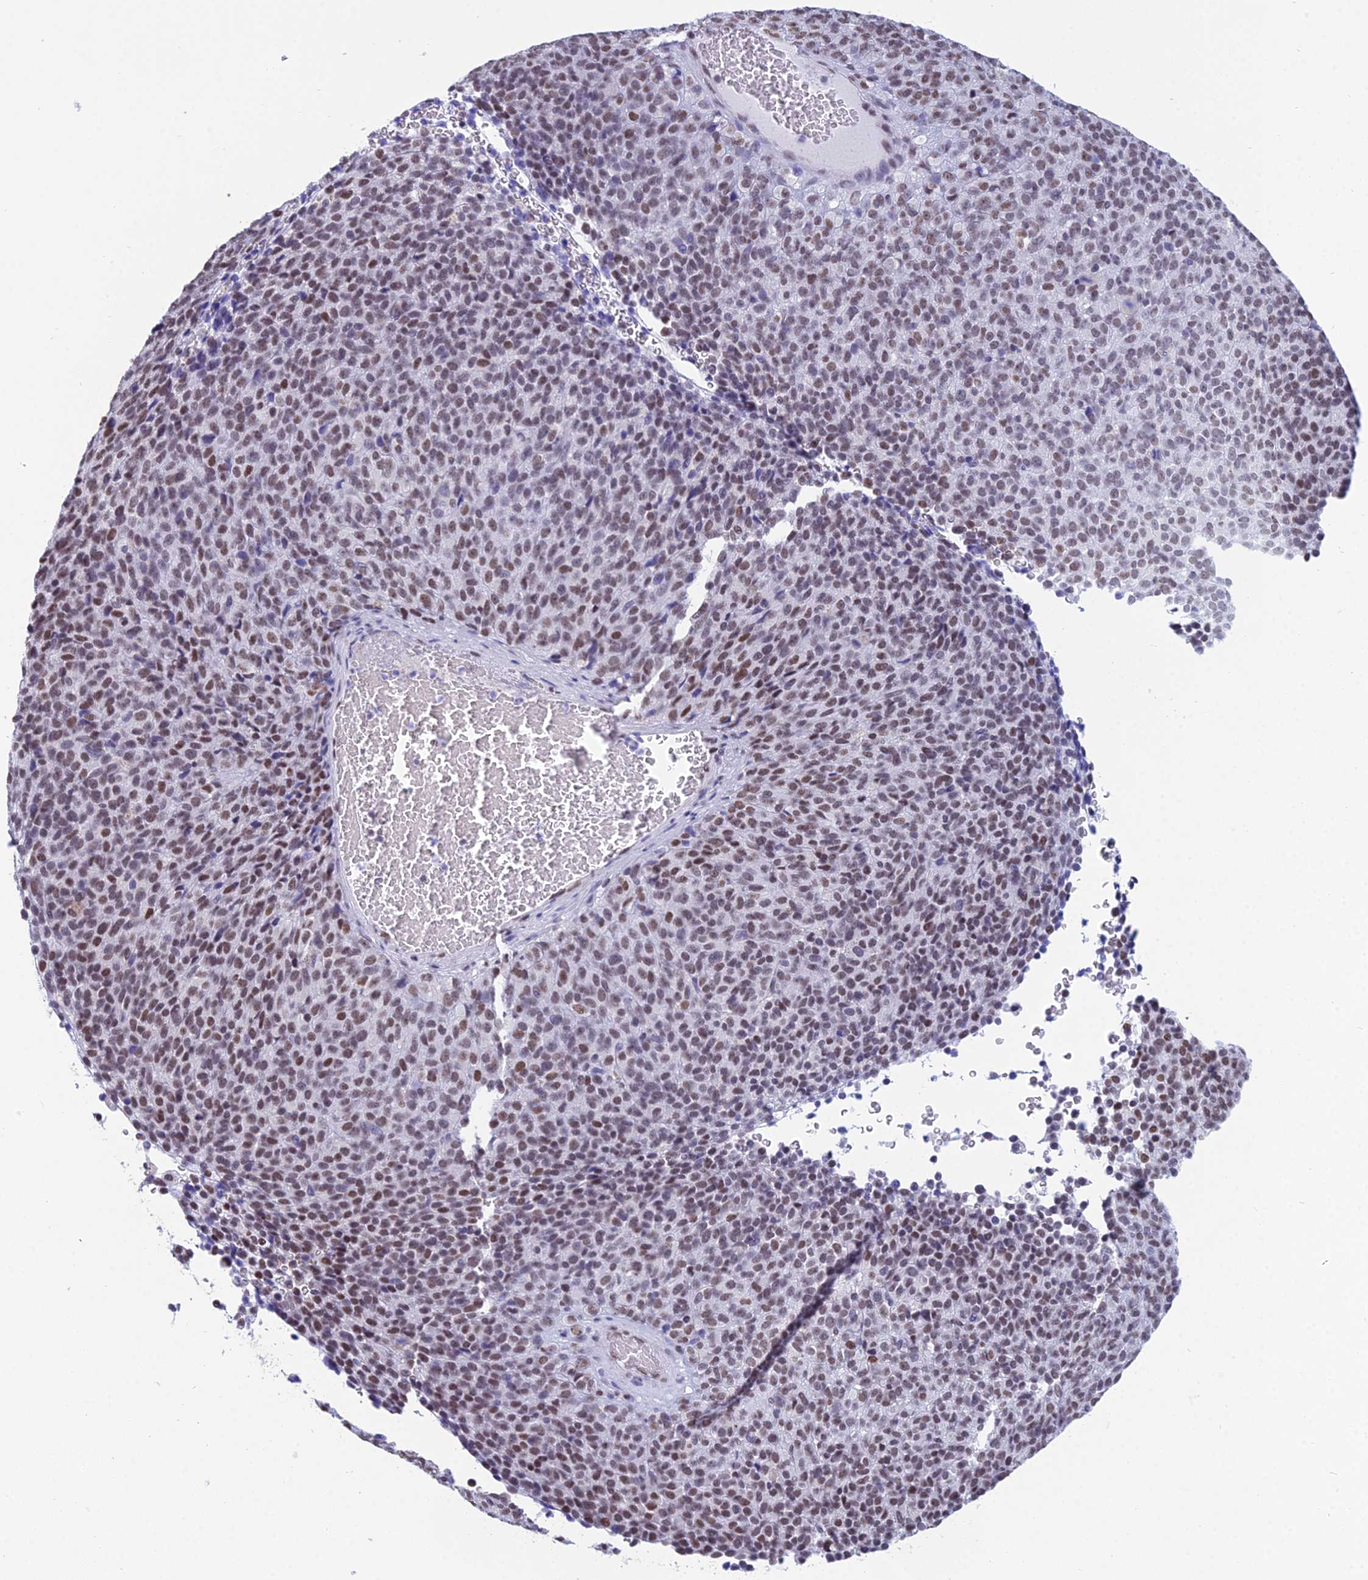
{"staining": {"intensity": "moderate", "quantity": ">75%", "location": "nuclear"}, "tissue": "melanoma", "cell_type": "Tumor cells", "image_type": "cancer", "snomed": [{"axis": "morphology", "description": "Malignant melanoma, Metastatic site"}, {"axis": "topography", "description": "Brain"}], "caption": "Tumor cells reveal medium levels of moderate nuclear expression in about >75% of cells in human malignant melanoma (metastatic site). Immunohistochemistry stains the protein in brown and the nuclei are stained blue.", "gene": "CDC26", "patient": {"sex": "female", "age": 56}}